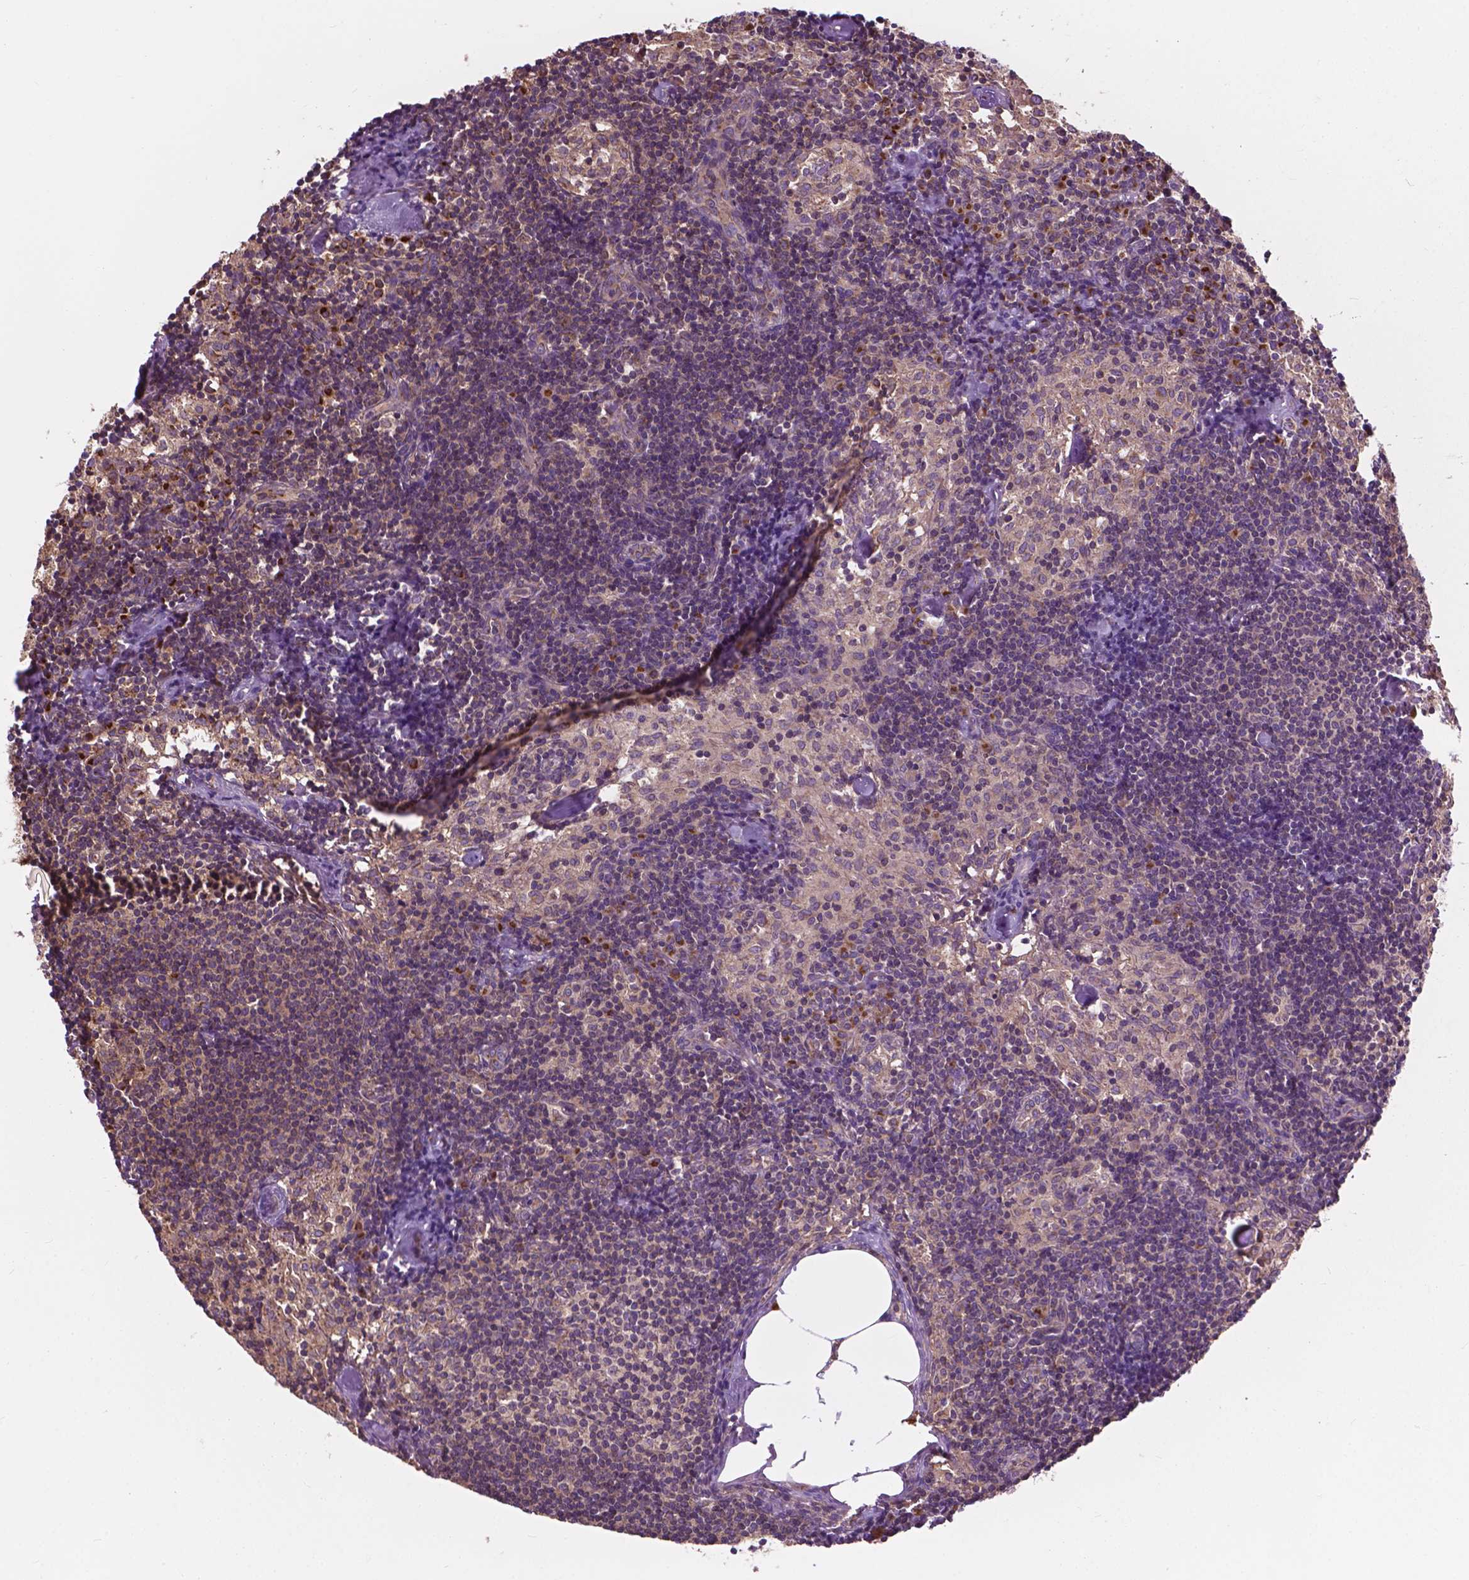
{"staining": {"intensity": "weak", "quantity": ">75%", "location": "cytoplasmic/membranous"}, "tissue": "lymph node", "cell_type": "Germinal center cells", "image_type": "normal", "snomed": [{"axis": "morphology", "description": "Normal tissue, NOS"}, {"axis": "topography", "description": "Lymph node"}], "caption": "A low amount of weak cytoplasmic/membranous positivity is identified in about >75% of germinal center cells in normal lymph node. (DAB IHC with brightfield microscopy, high magnification).", "gene": "PPP1CB", "patient": {"sex": "female", "age": 69}}